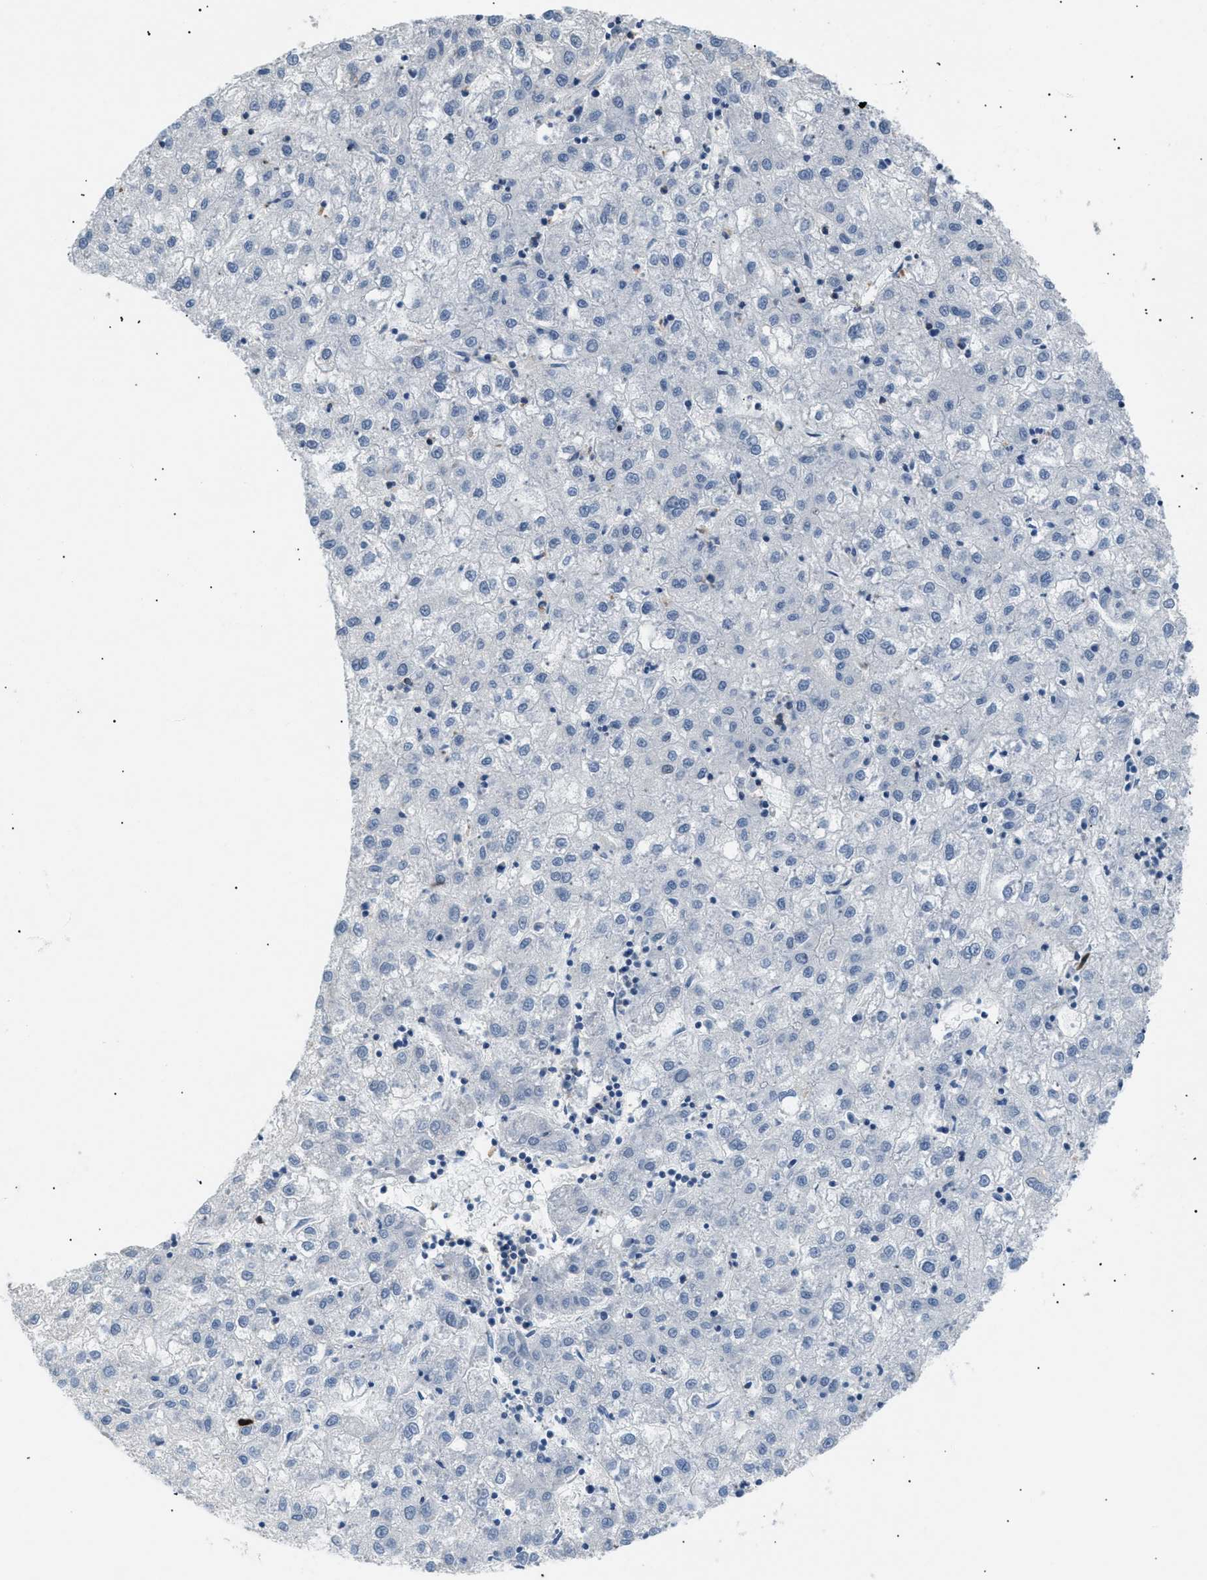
{"staining": {"intensity": "negative", "quantity": "none", "location": "none"}, "tissue": "liver cancer", "cell_type": "Tumor cells", "image_type": "cancer", "snomed": [{"axis": "morphology", "description": "Carcinoma, Hepatocellular, NOS"}, {"axis": "topography", "description": "Liver"}], "caption": "Human hepatocellular carcinoma (liver) stained for a protein using IHC exhibits no positivity in tumor cells.", "gene": "KCNC3", "patient": {"sex": "male", "age": 72}}